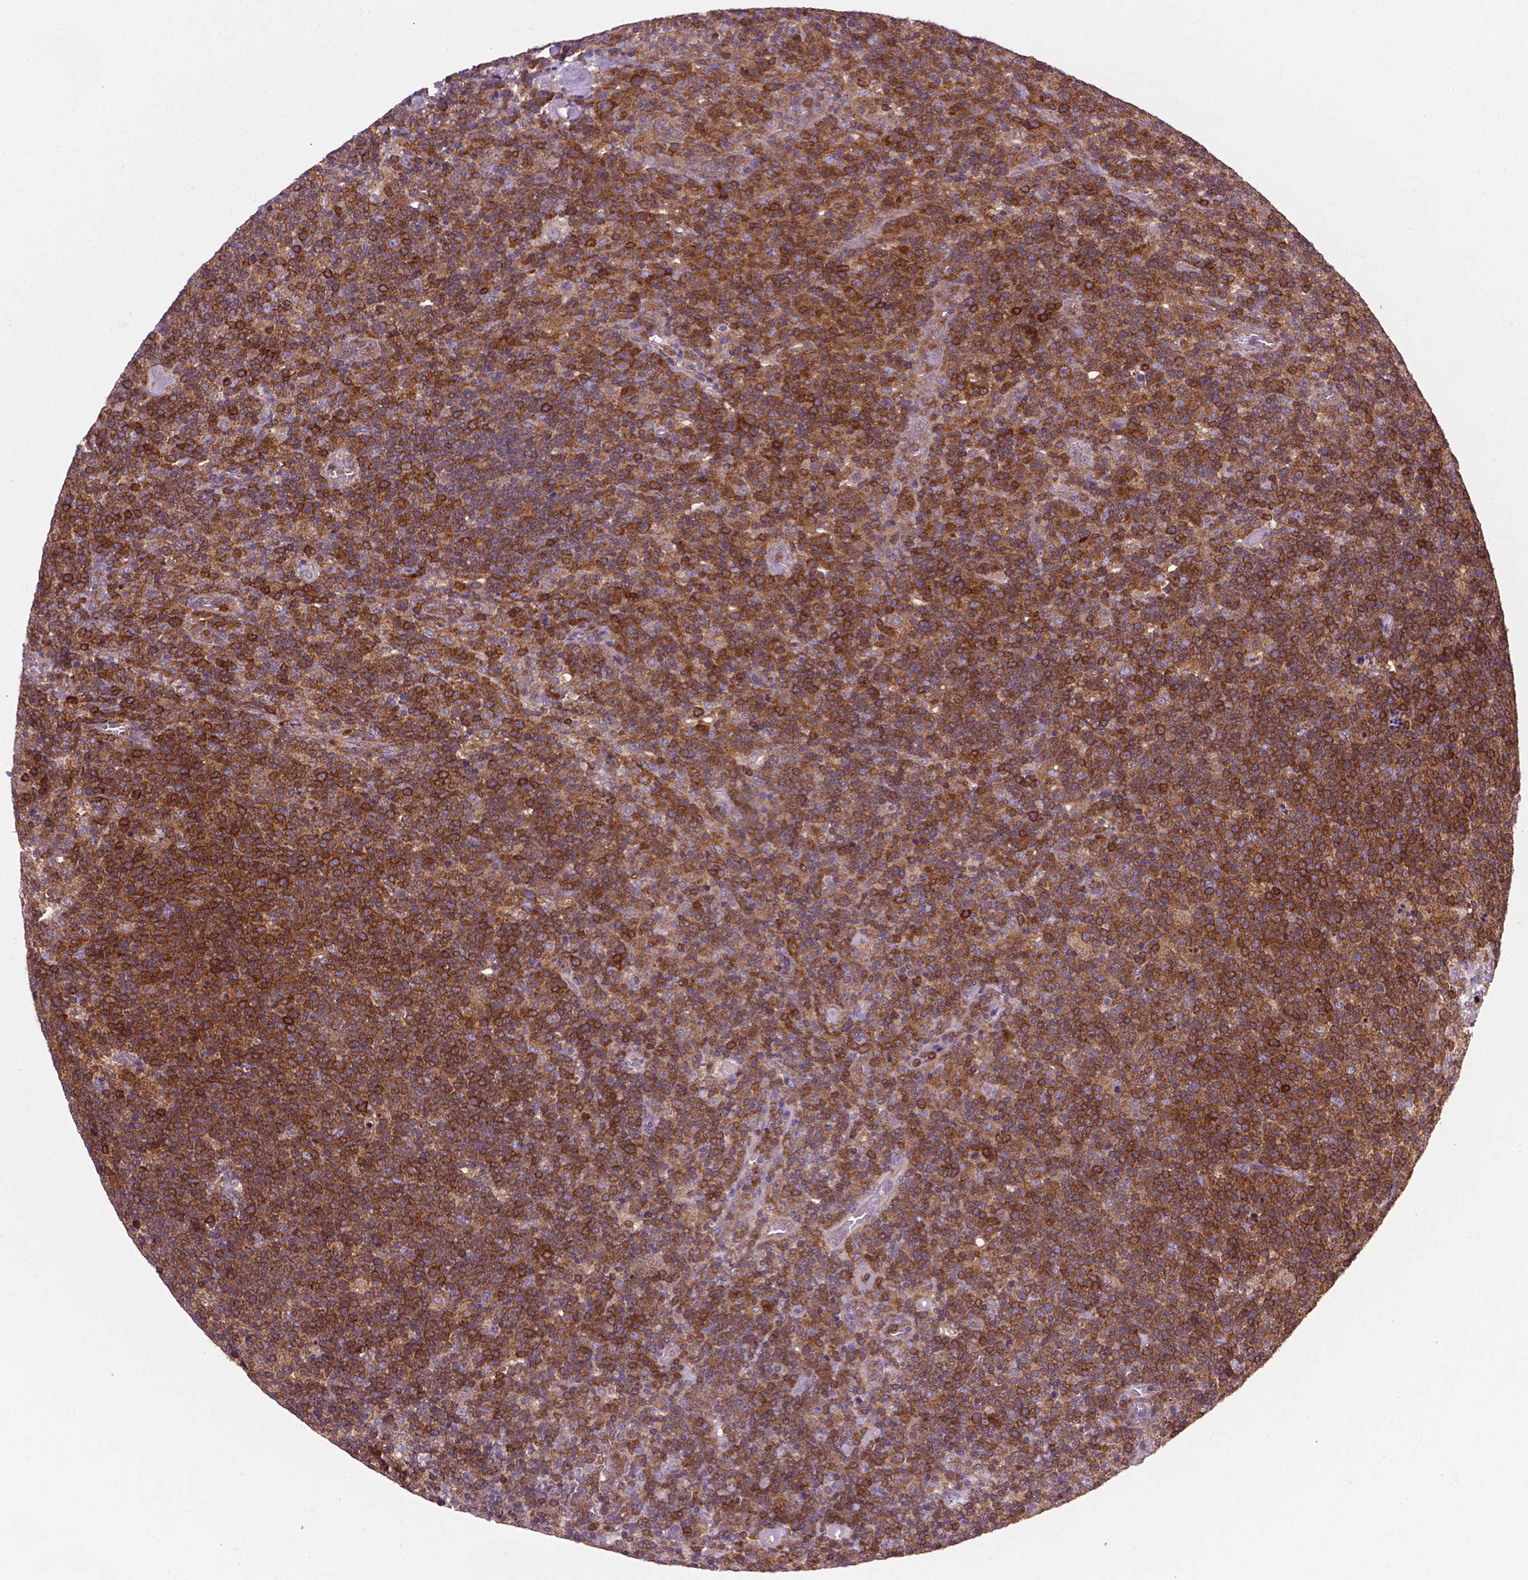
{"staining": {"intensity": "strong", "quantity": ">75%", "location": "cytoplasmic/membranous"}, "tissue": "lymphoma", "cell_type": "Tumor cells", "image_type": "cancer", "snomed": [{"axis": "morphology", "description": "Malignant lymphoma, non-Hodgkin's type, High grade"}, {"axis": "topography", "description": "Lymph node"}], "caption": "Lymphoma tissue shows strong cytoplasmic/membranous expression in approximately >75% of tumor cells", "gene": "SMAD3", "patient": {"sex": "male", "age": 61}}